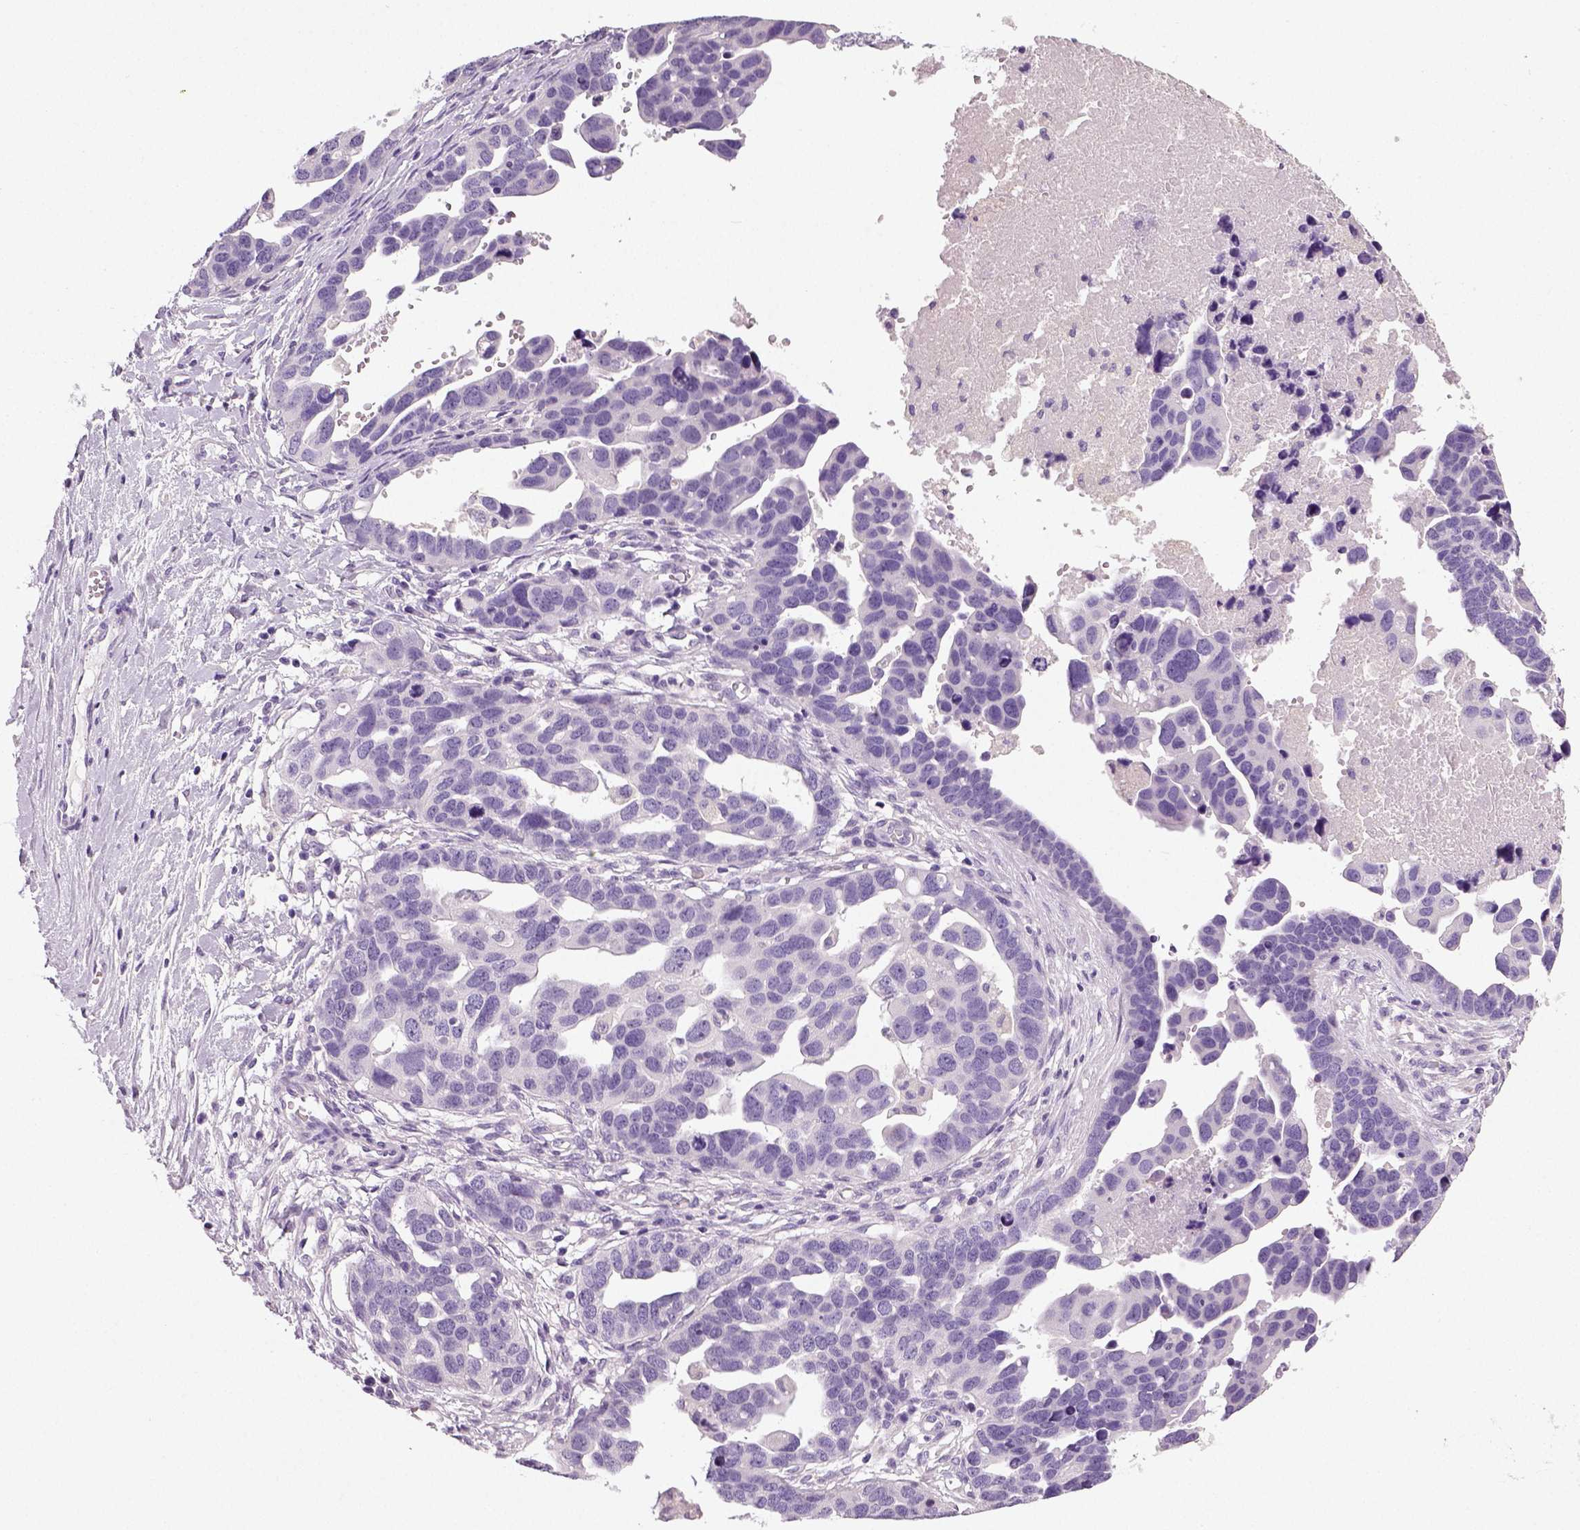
{"staining": {"intensity": "negative", "quantity": "none", "location": "none"}, "tissue": "ovarian cancer", "cell_type": "Tumor cells", "image_type": "cancer", "snomed": [{"axis": "morphology", "description": "Cystadenocarcinoma, serous, NOS"}, {"axis": "topography", "description": "Ovary"}], "caption": "A micrograph of human serous cystadenocarcinoma (ovarian) is negative for staining in tumor cells. (DAB immunohistochemistry visualized using brightfield microscopy, high magnification).", "gene": "NECAB2", "patient": {"sex": "female", "age": 54}}